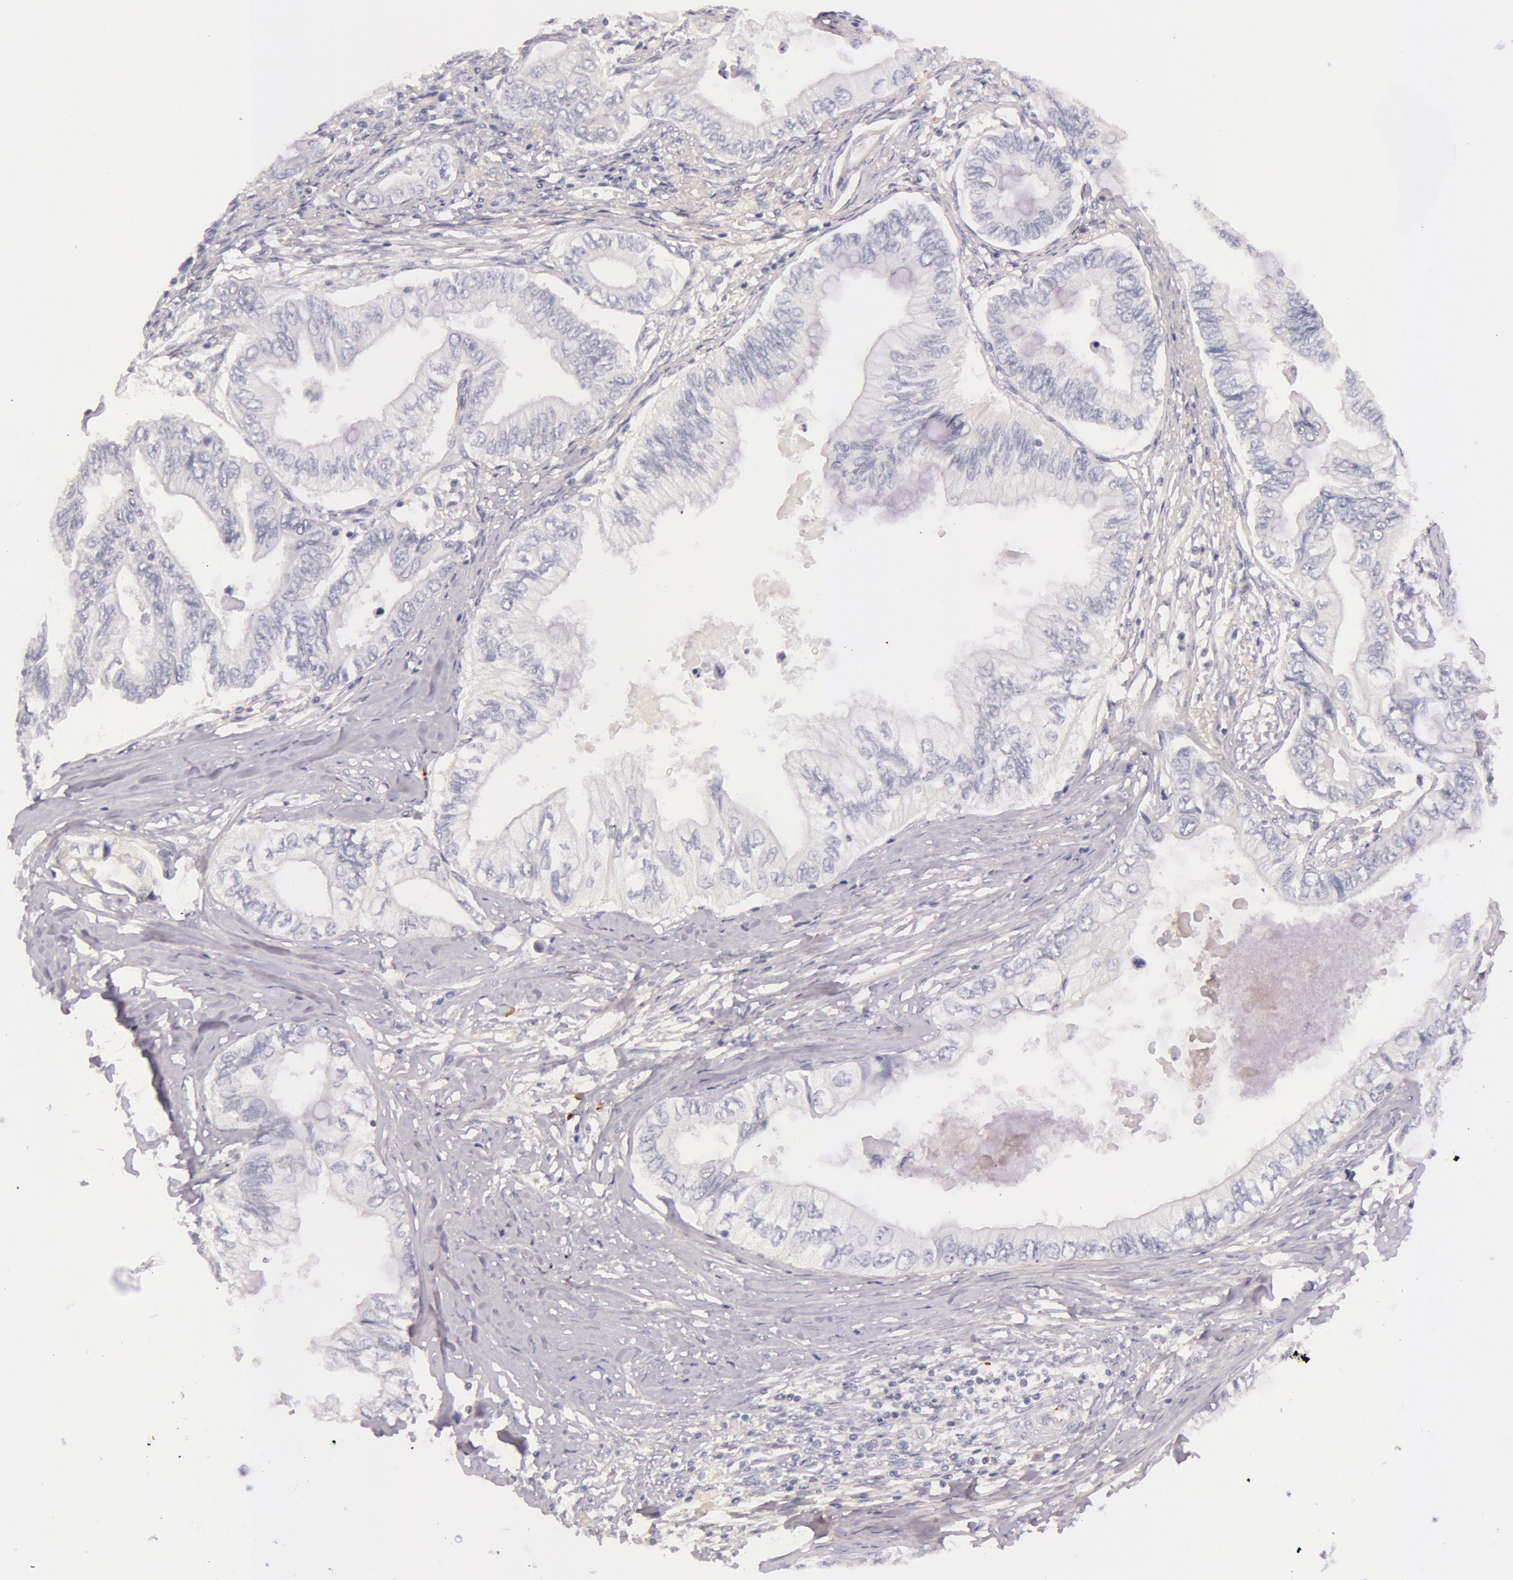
{"staining": {"intensity": "negative", "quantity": "none", "location": "none"}, "tissue": "pancreatic cancer", "cell_type": "Tumor cells", "image_type": "cancer", "snomed": [{"axis": "morphology", "description": "Adenocarcinoma, NOS"}, {"axis": "topography", "description": "Pancreas"}], "caption": "Immunohistochemistry (IHC) micrograph of adenocarcinoma (pancreatic) stained for a protein (brown), which reveals no staining in tumor cells.", "gene": "C4BPA", "patient": {"sex": "female", "age": 66}}